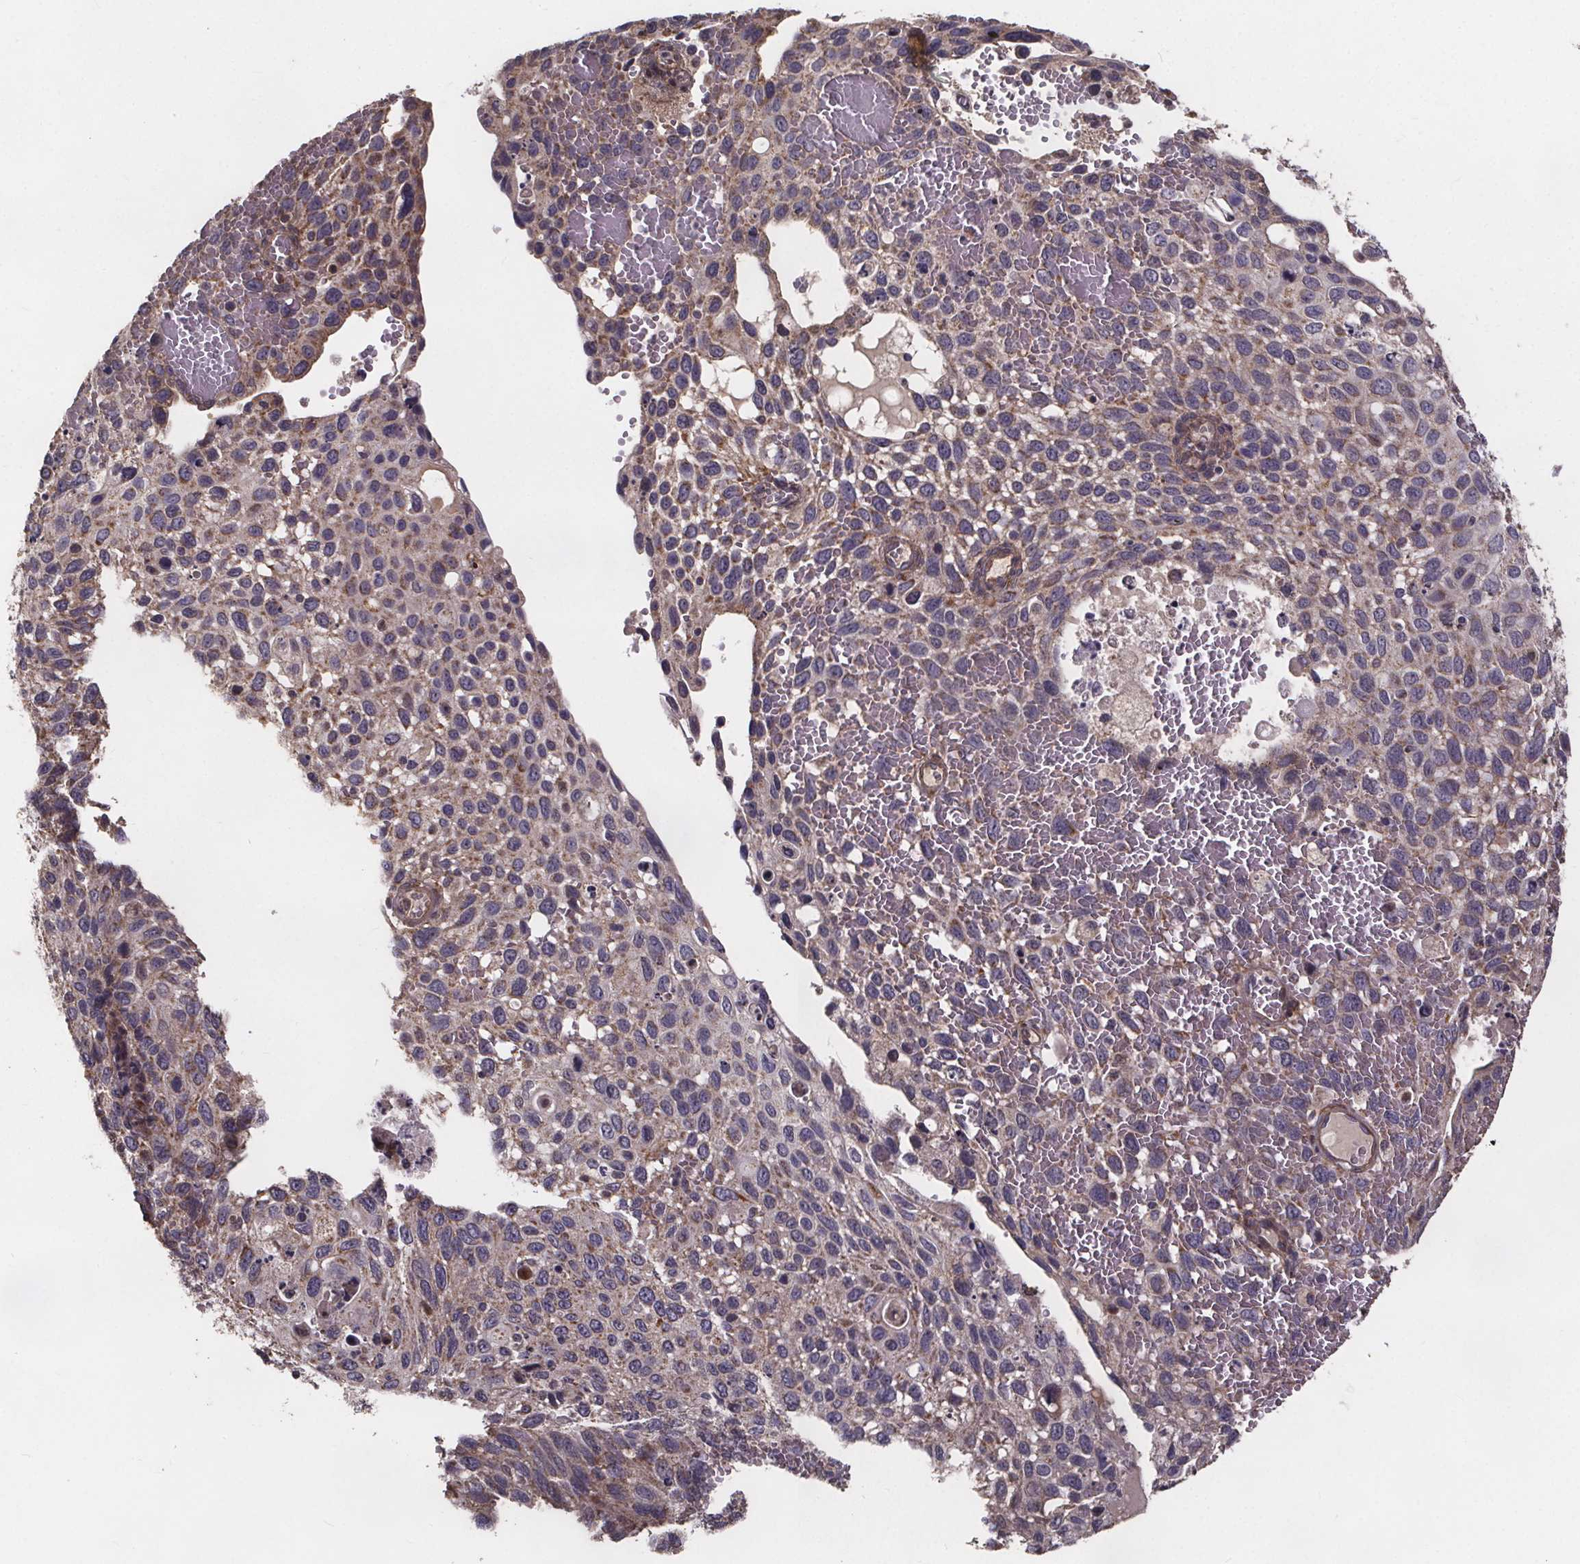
{"staining": {"intensity": "moderate", "quantity": "<25%", "location": "cytoplasmic/membranous"}, "tissue": "cervical cancer", "cell_type": "Tumor cells", "image_type": "cancer", "snomed": [{"axis": "morphology", "description": "Squamous cell carcinoma, NOS"}, {"axis": "topography", "description": "Cervix"}], "caption": "Cervical squamous cell carcinoma tissue demonstrates moderate cytoplasmic/membranous positivity in approximately <25% of tumor cells (IHC, brightfield microscopy, high magnification).", "gene": "YME1L1", "patient": {"sex": "female", "age": 70}}